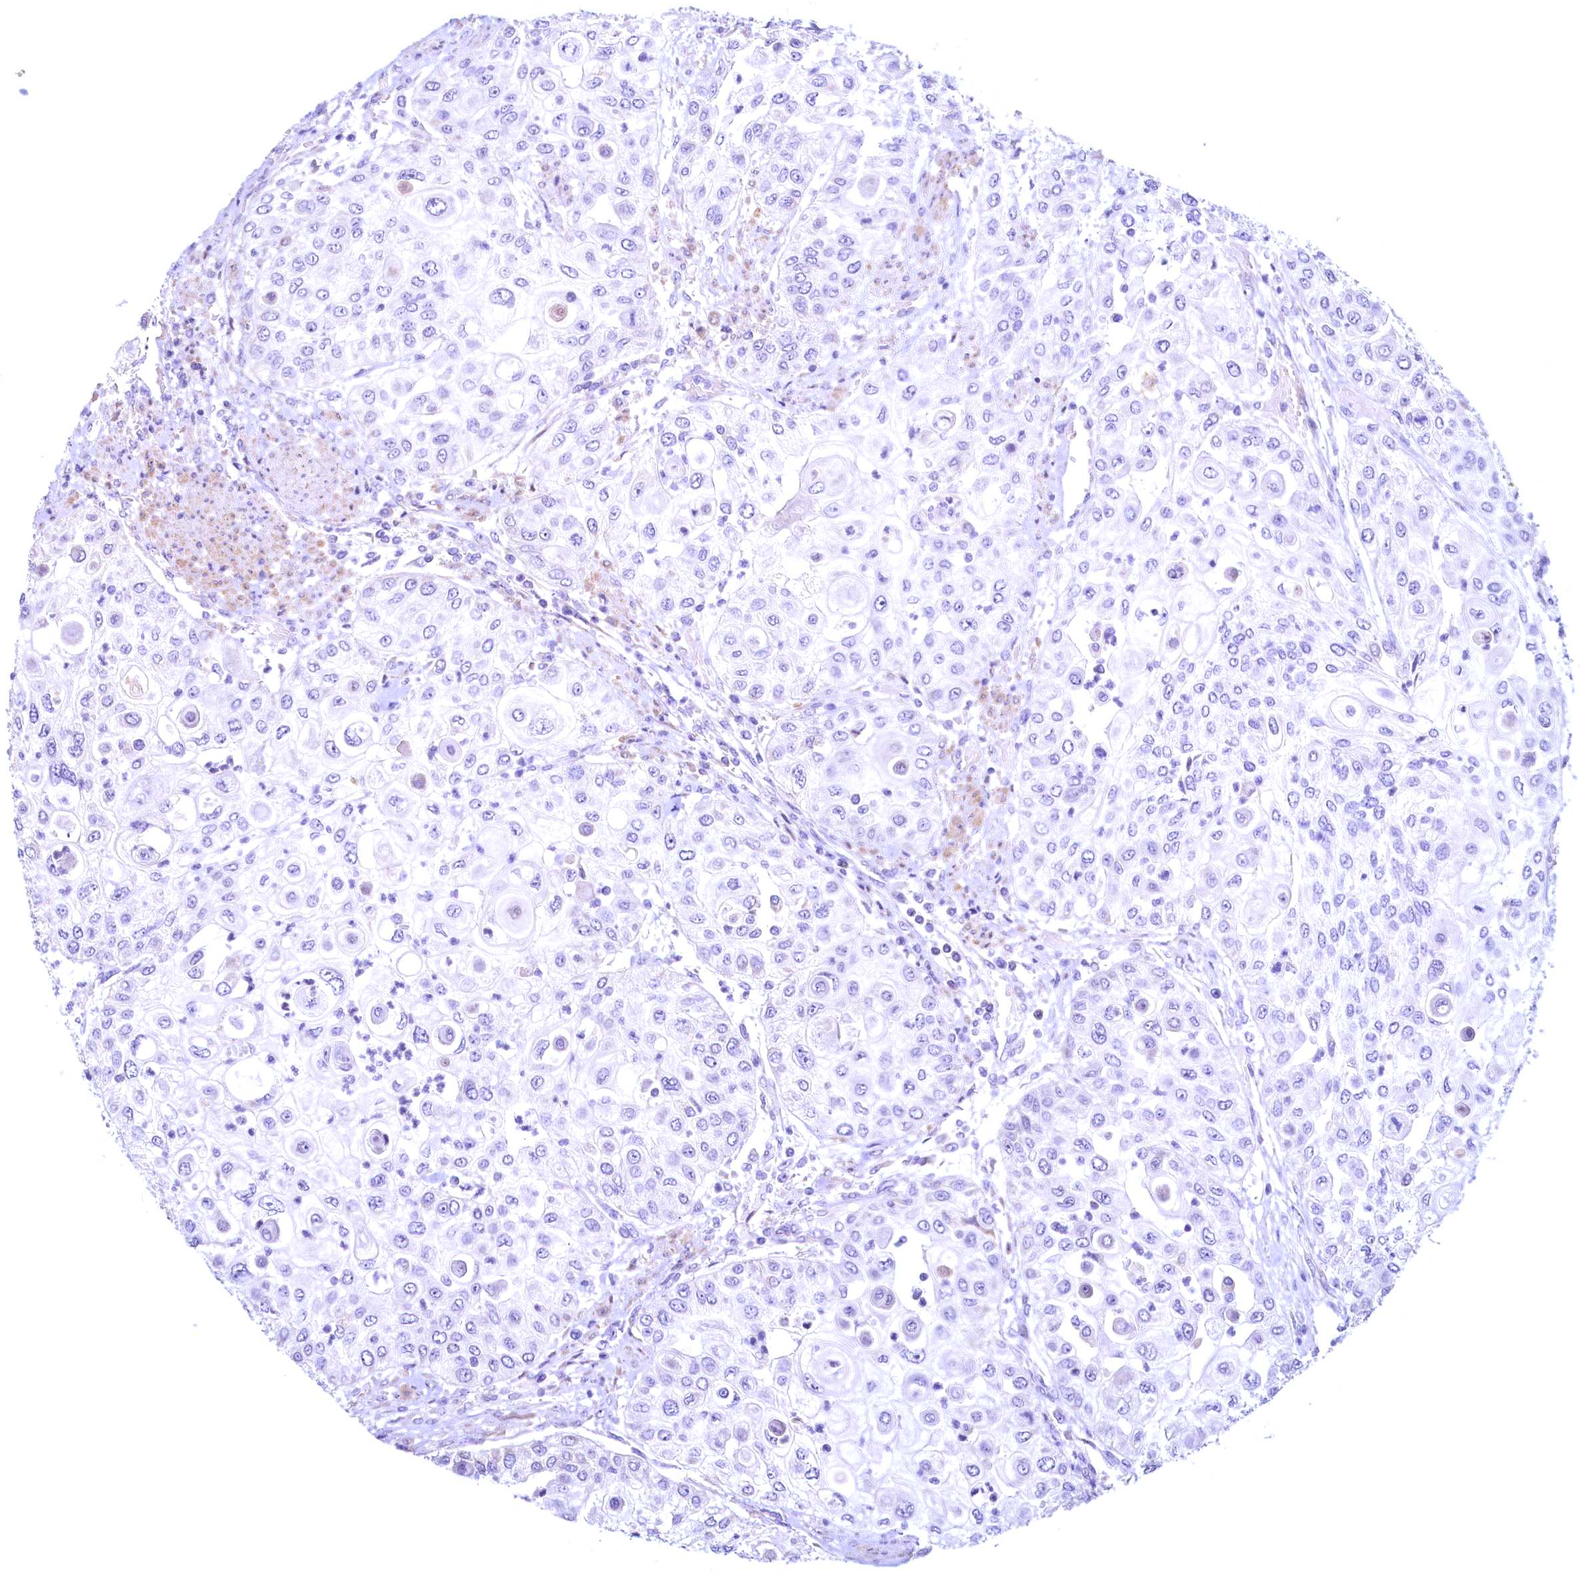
{"staining": {"intensity": "negative", "quantity": "none", "location": "none"}, "tissue": "urothelial cancer", "cell_type": "Tumor cells", "image_type": "cancer", "snomed": [{"axis": "morphology", "description": "Urothelial carcinoma, High grade"}, {"axis": "topography", "description": "Urinary bladder"}], "caption": "Tumor cells show no significant protein expression in urothelial cancer.", "gene": "MAP1LC3A", "patient": {"sex": "female", "age": 79}}